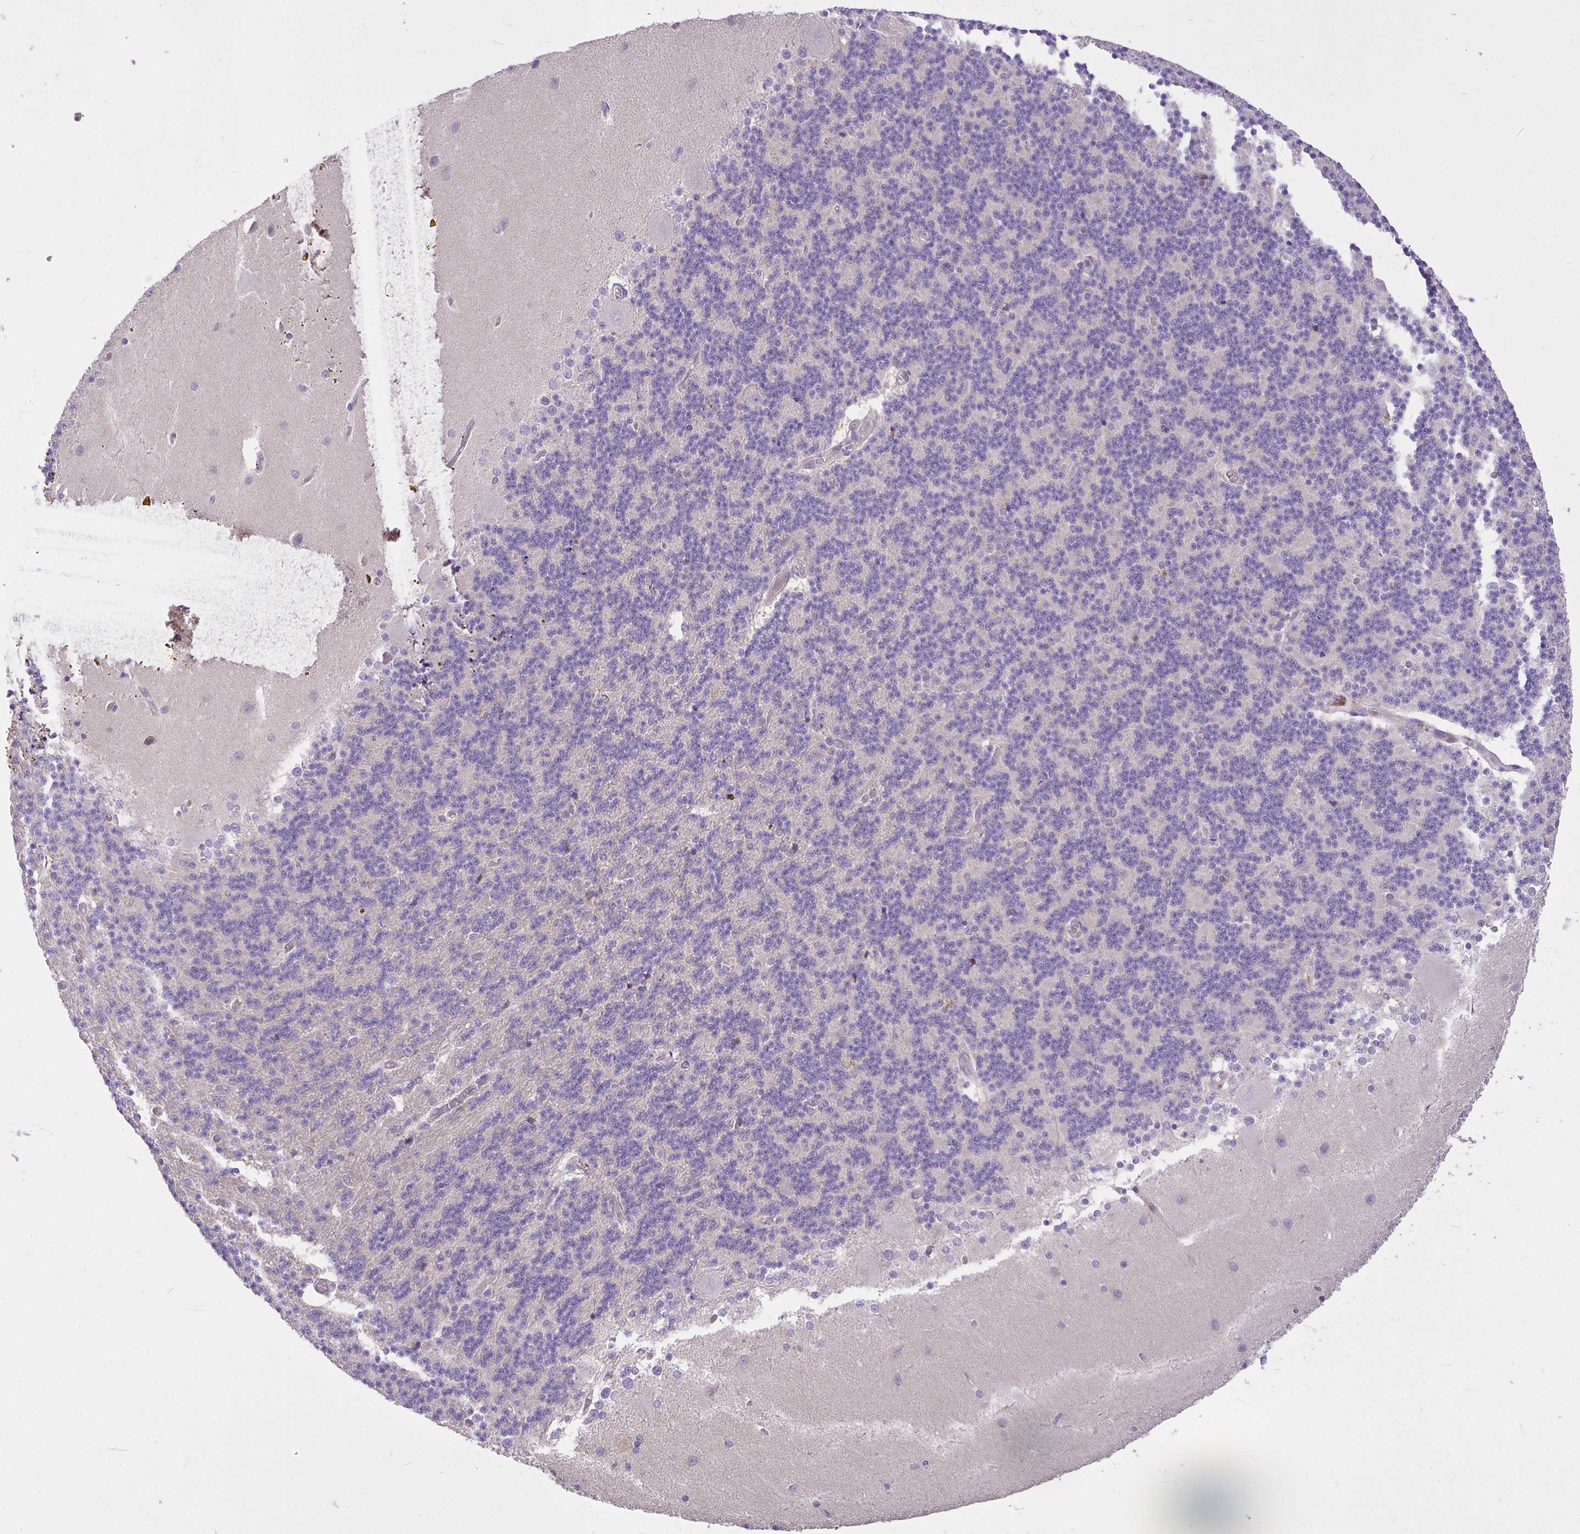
{"staining": {"intensity": "negative", "quantity": "none", "location": "none"}, "tissue": "cerebellum", "cell_type": "Cells in granular layer", "image_type": "normal", "snomed": [{"axis": "morphology", "description": "Normal tissue, NOS"}, {"axis": "topography", "description": "Cerebellum"}], "caption": "Immunohistochemistry (IHC) image of normal human cerebellum stained for a protein (brown), which displays no staining in cells in granular layer.", "gene": "MOCS1", "patient": {"sex": "female", "age": 54}}